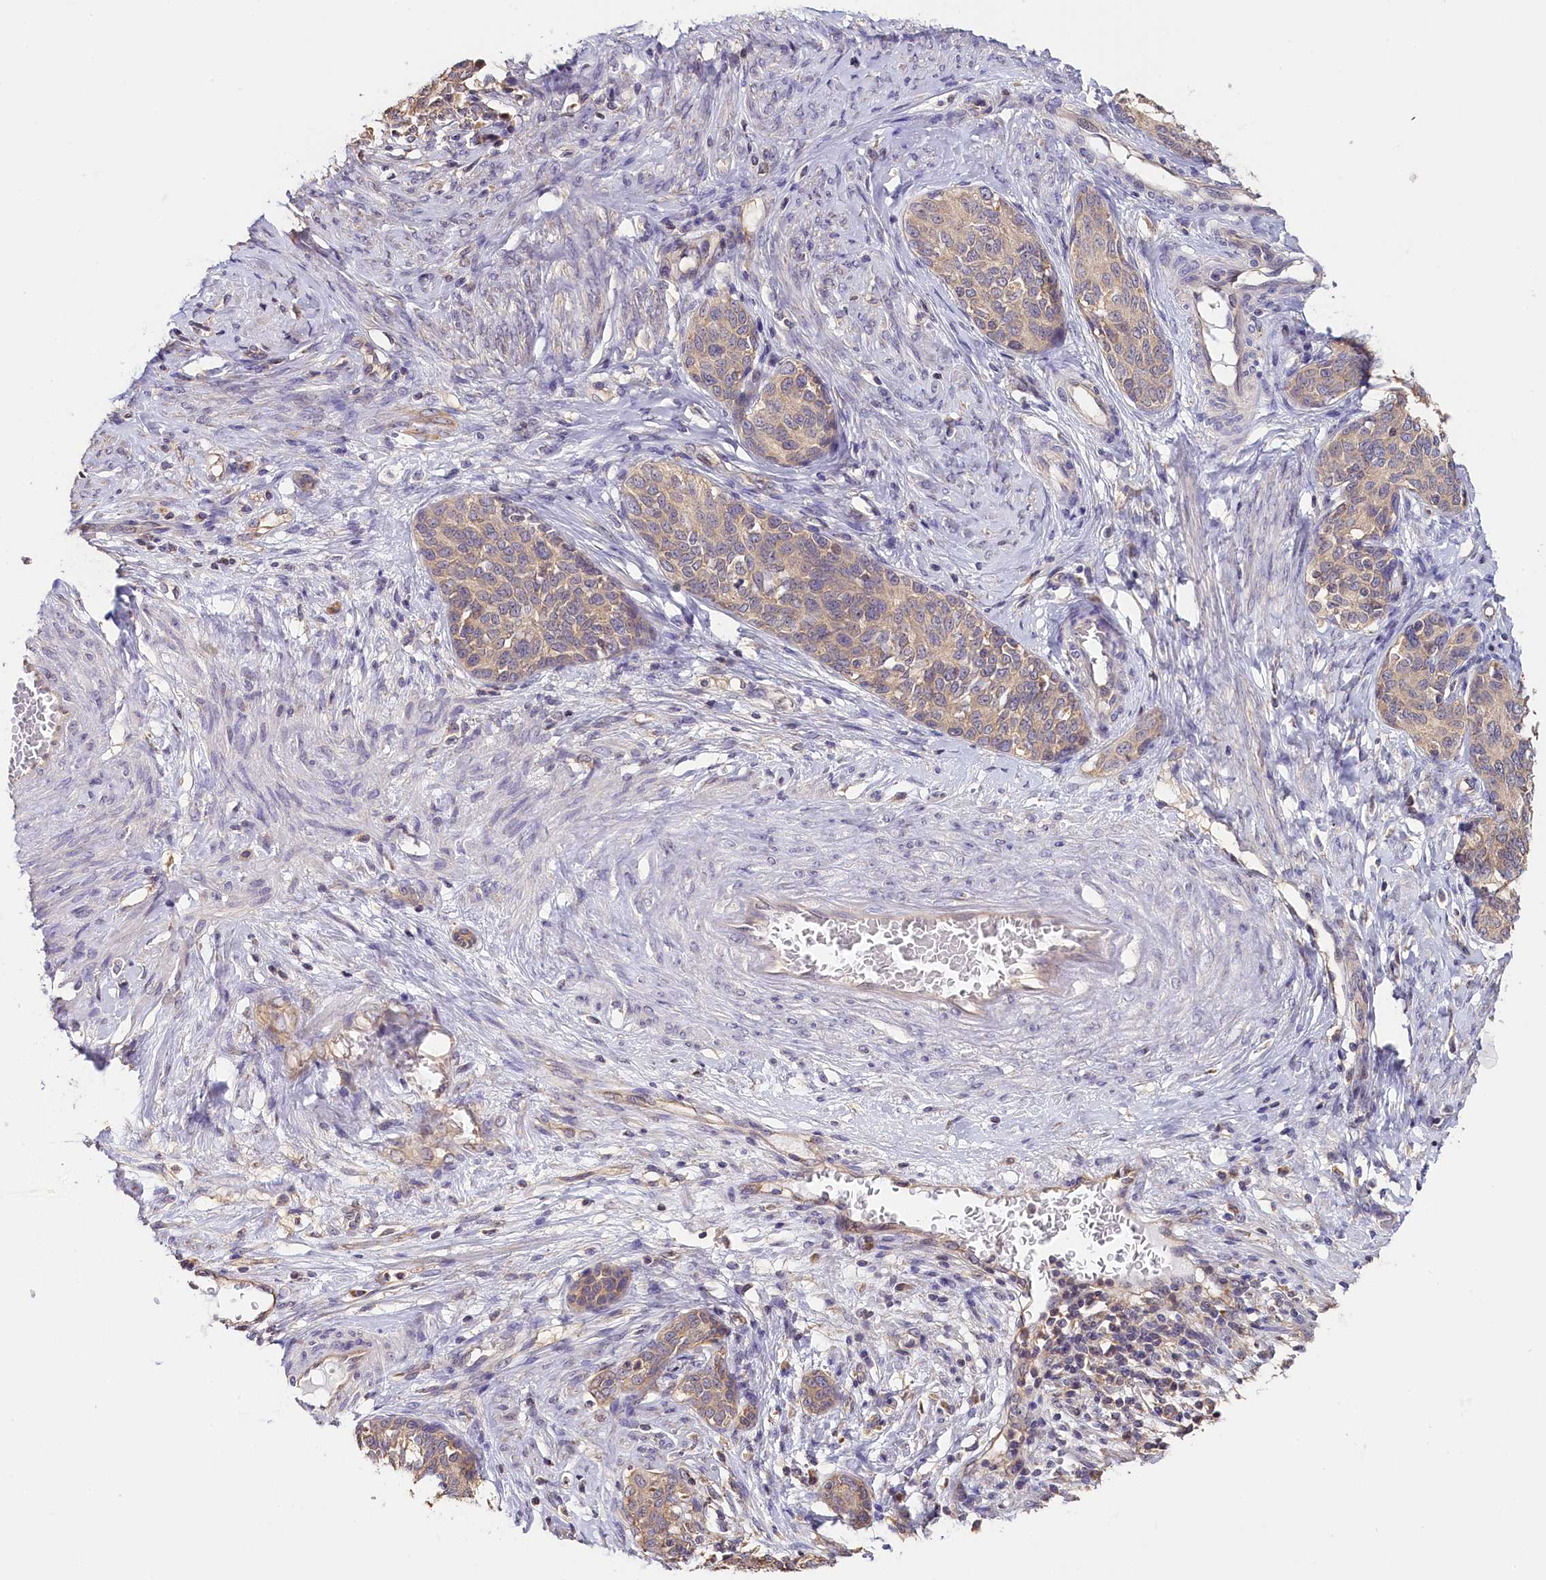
{"staining": {"intensity": "weak", "quantity": ">75%", "location": "cytoplasmic/membranous"}, "tissue": "cervical cancer", "cell_type": "Tumor cells", "image_type": "cancer", "snomed": [{"axis": "morphology", "description": "Squamous cell carcinoma, NOS"}, {"axis": "morphology", "description": "Adenocarcinoma, NOS"}, {"axis": "topography", "description": "Cervix"}], "caption": "An immunohistochemistry histopathology image of neoplastic tissue is shown. Protein staining in brown shows weak cytoplasmic/membranous positivity in cervical cancer (squamous cell carcinoma) within tumor cells.", "gene": "KATNB1", "patient": {"sex": "female", "age": 52}}